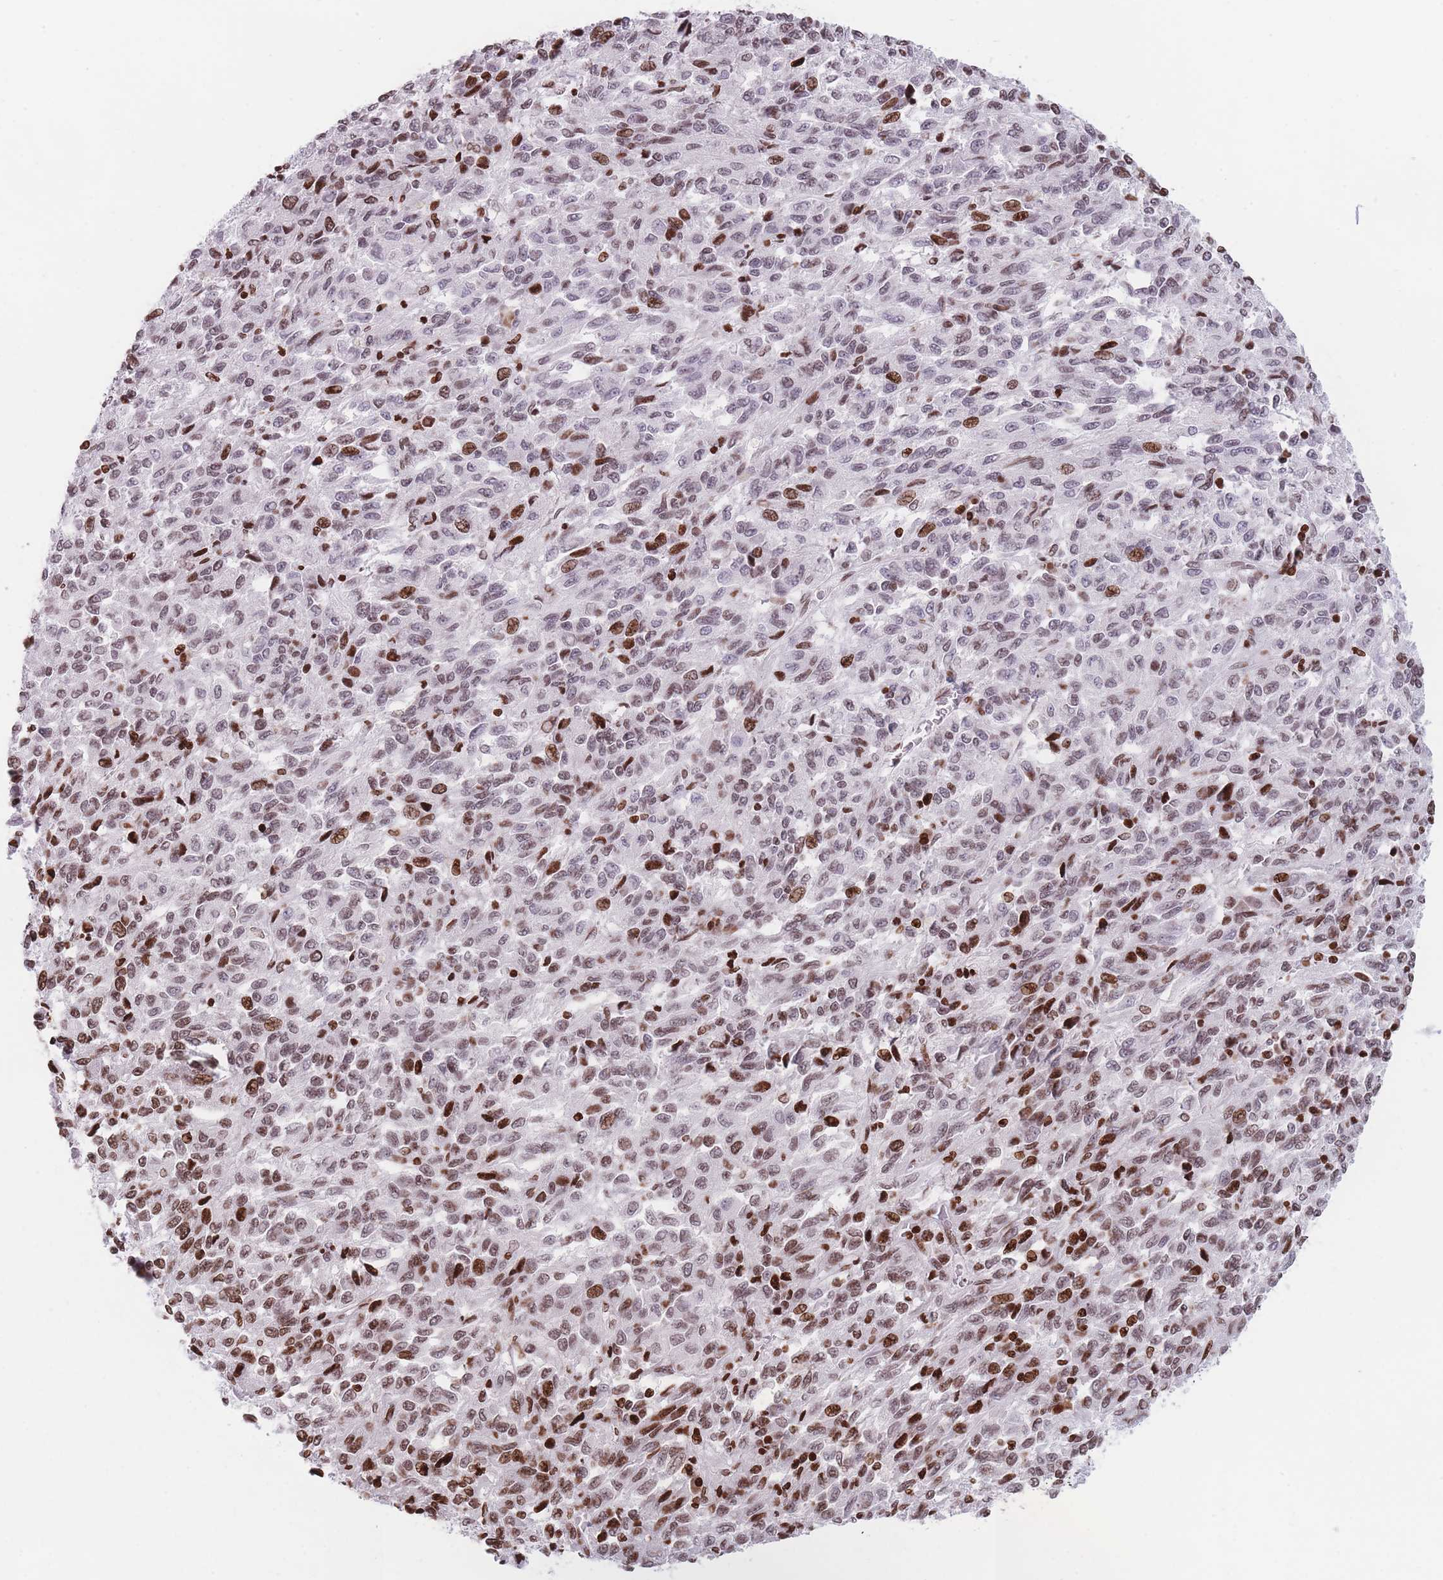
{"staining": {"intensity": "moderate", "quantity": "25%-75%", "location": "nuclear"}, "tissue": "melanoma", "cell_type": "Tumor cells", "image_type": "cancer", "snomed": [{"axis": "morphology", "description": "Malignant melanoma, Metastatic site"}, {"axis": "topography", "description": "Lung"}], "caption": "Immunohistochemistry of malignant melanoma (metastatic site) displays medium levels of moderate nuclear expression in about 25%-75% of tumor cells.", "gene": "AK9", "patient": {"sex": "male", "age": 64}}